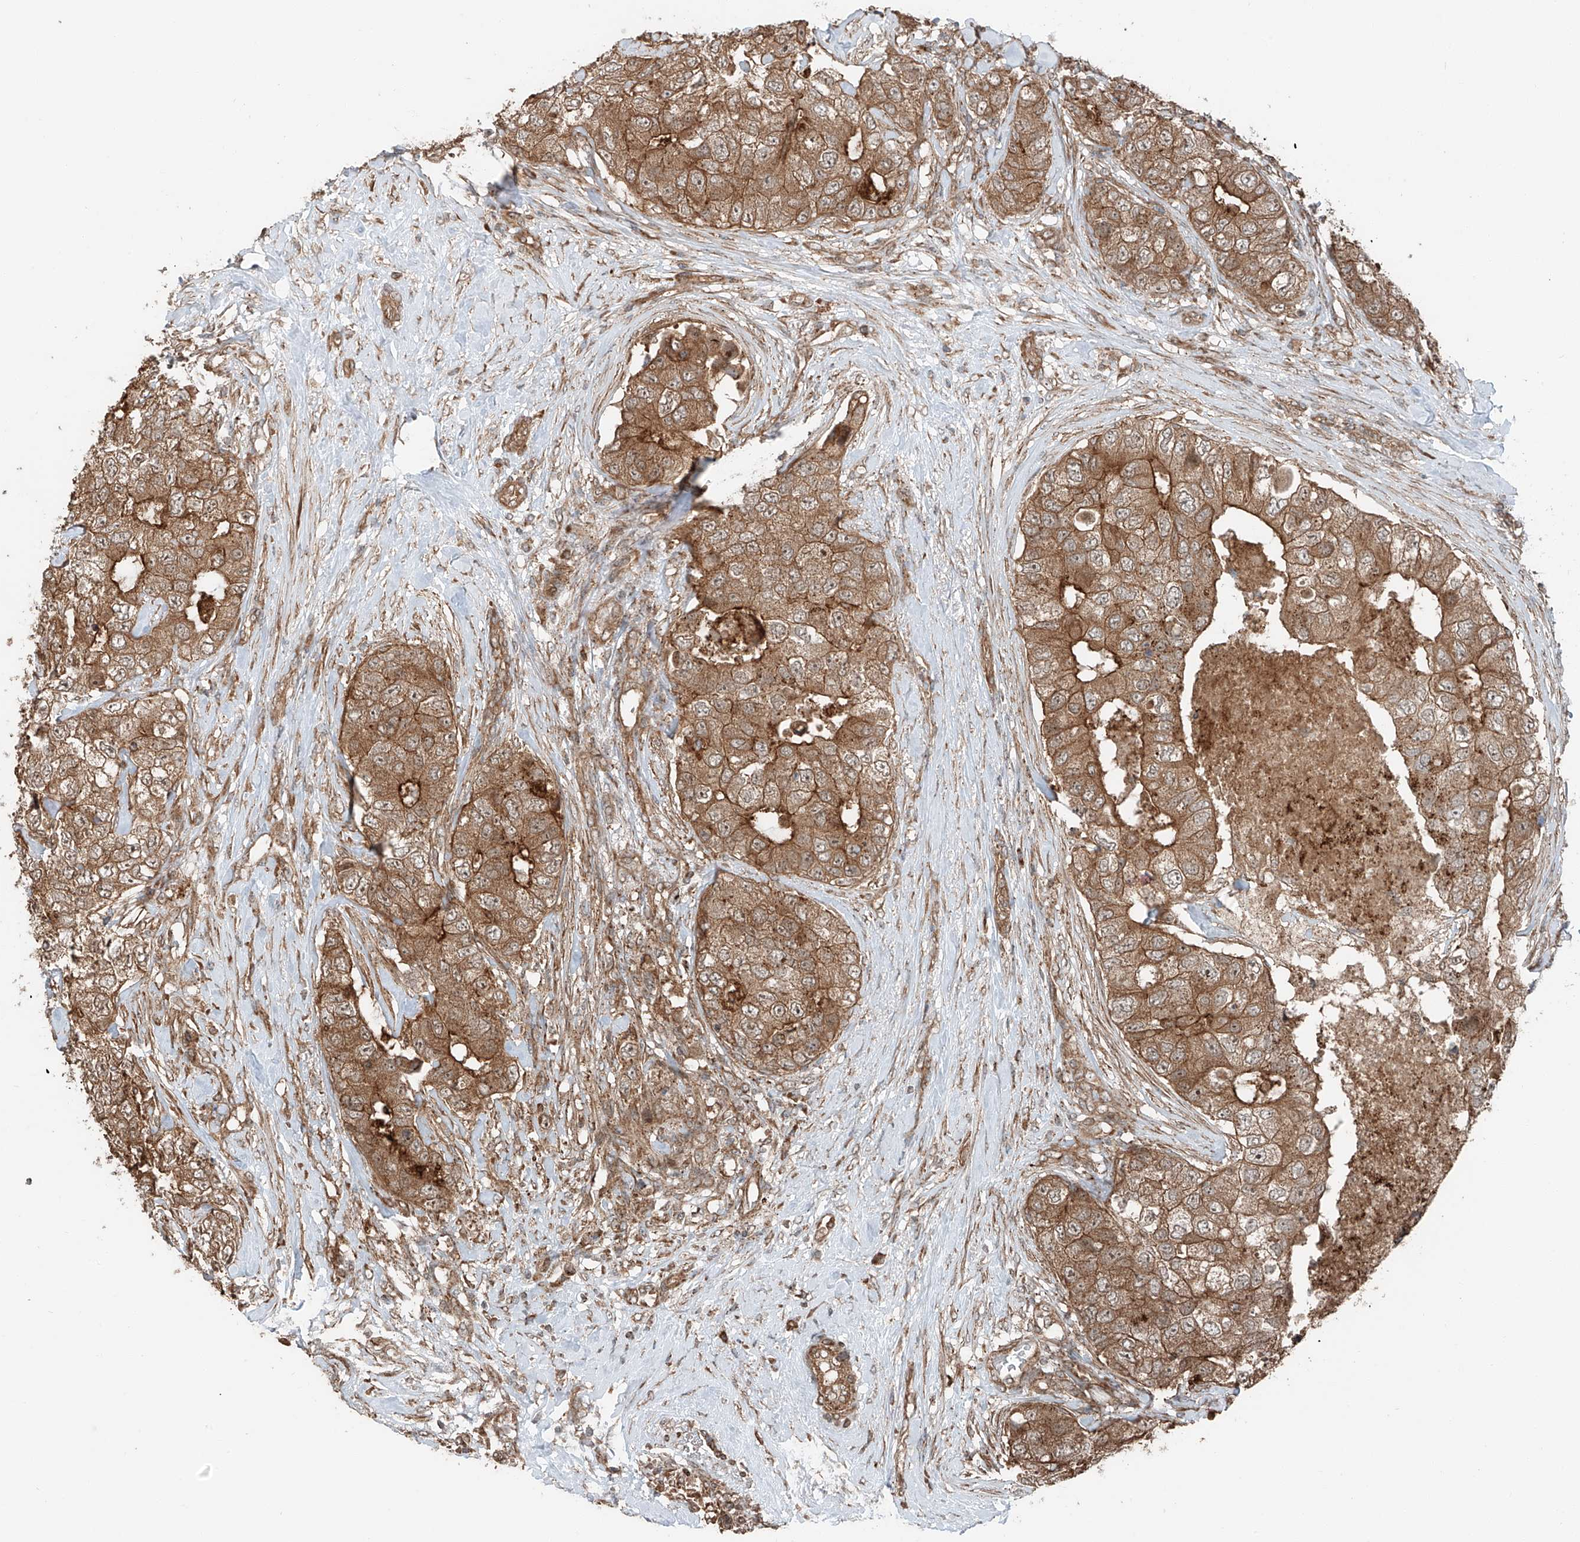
{"staining": {"intensity": "moderate", "quantity": ">75%", "location": "cytoplasmic/membranous"}, "tissue": "breast cancer", "cell_type": "Tumor cells", "image_type": "cancer", "snomed": [{"axis": "morphology", "description": "Duct carcinoma"}, {"axis": "topography", "description": "Breast"}], "caption": "Immunohistochemistry (IHC) image of human breast cancer stained for a protein (brown), which reveals medium levels of moderate cytoplasmic/membranous staining in approximately >75% of tumor cells.", "gene": "CEP162", "patient": {"sex": "female", "age": 62}}